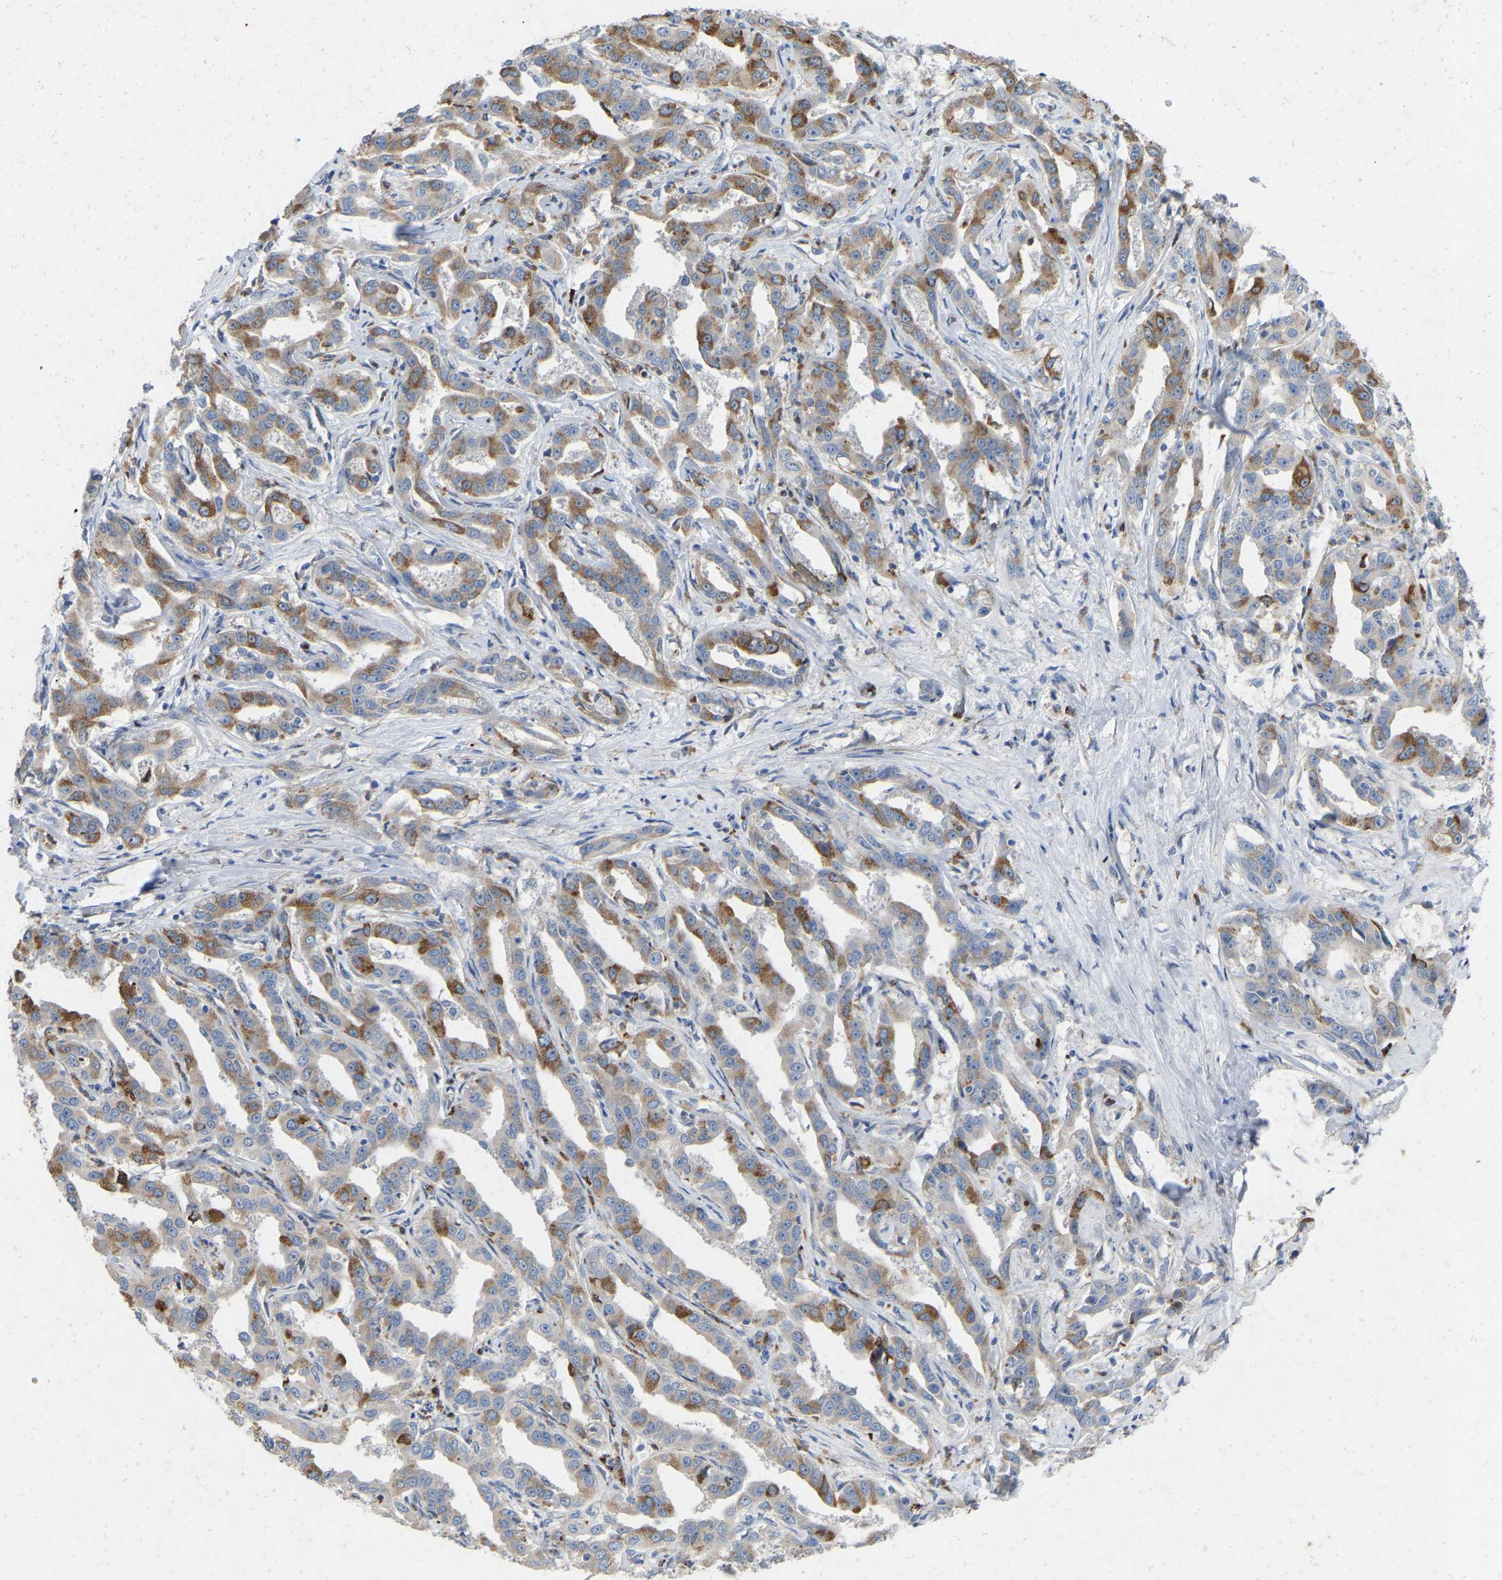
{"staining": {"intensity": "moderate", "quantity": ">75%", "location": "cytoplasmic/membranous"}, "tissue": "liver cancer", "cell_type": "Tumor cells", "image_type": "cancer", "snomed": [{"axis": "morphology", "description": "Cholangiocarcinoma"}, {"axis": "topography", "description": "Liver"}], "caption": "Approximately >75% of tumor cells in liver cancer show moderate cytoplasmic/membranous protein positivity as visualized by brown immunohistochemical staining.", "gene": "RHEB", "patient": {"sex": "male", "age": 59}}